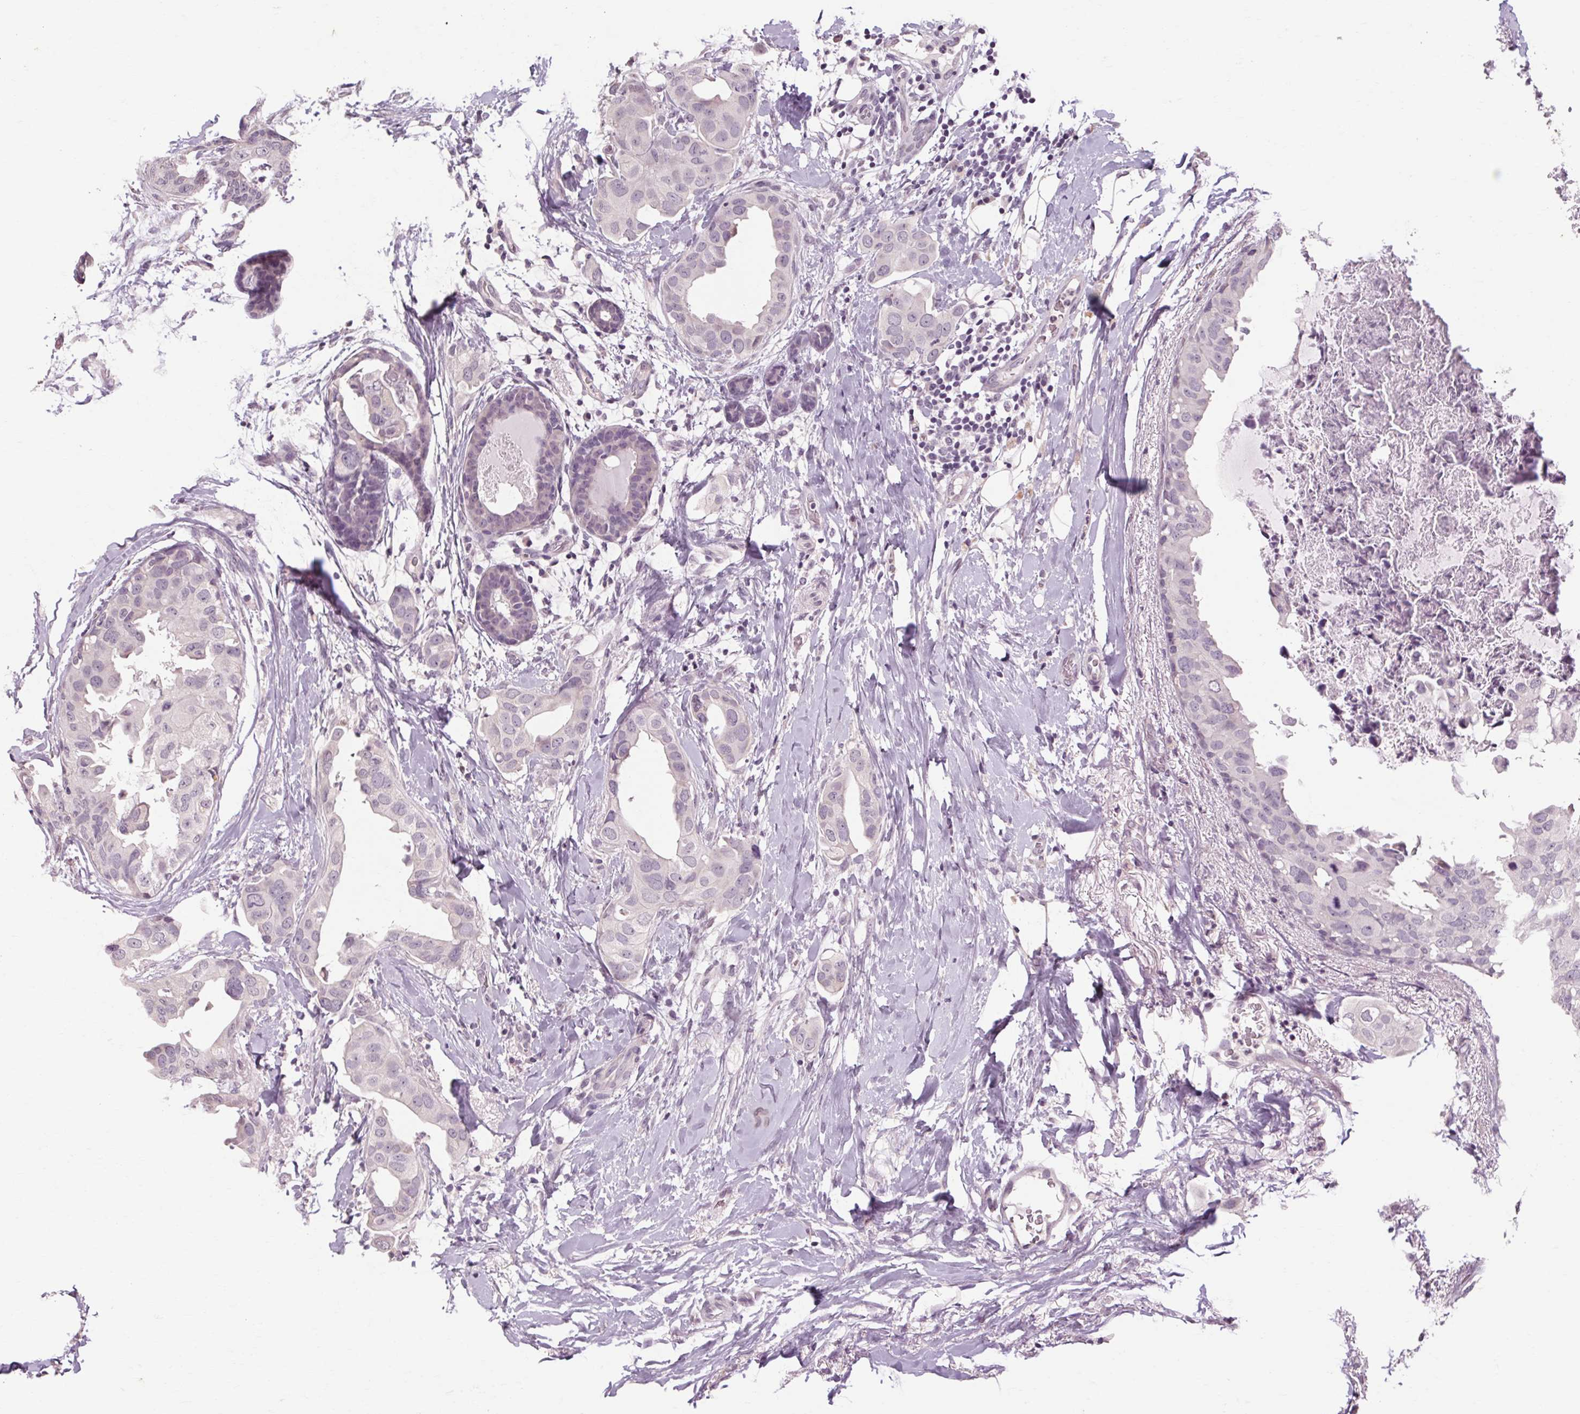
{"staining": {"intensity": "negative", "quantity": "none", "location": "none"}, "tissue": "breast cancer", "cell_type": "Tumor cells", "image_type": "cancer", "snomed": [{"axis": "morphology", "description": "Normal tissue, NOS"}, {"axis": "morphology", "description": "Duct carcinoma"}, {"axis": "topography", "description": "Breast"}], "caption": "DAB immunohistochemical staining of human breast cancer (infiltrating ductal carcinoma) demonstrates no significant expression in tumor cells. (IHC, brightfield microscopy, high magnification).", "gene": "POMC", "patient": {"sex": "female", "age": 40}}